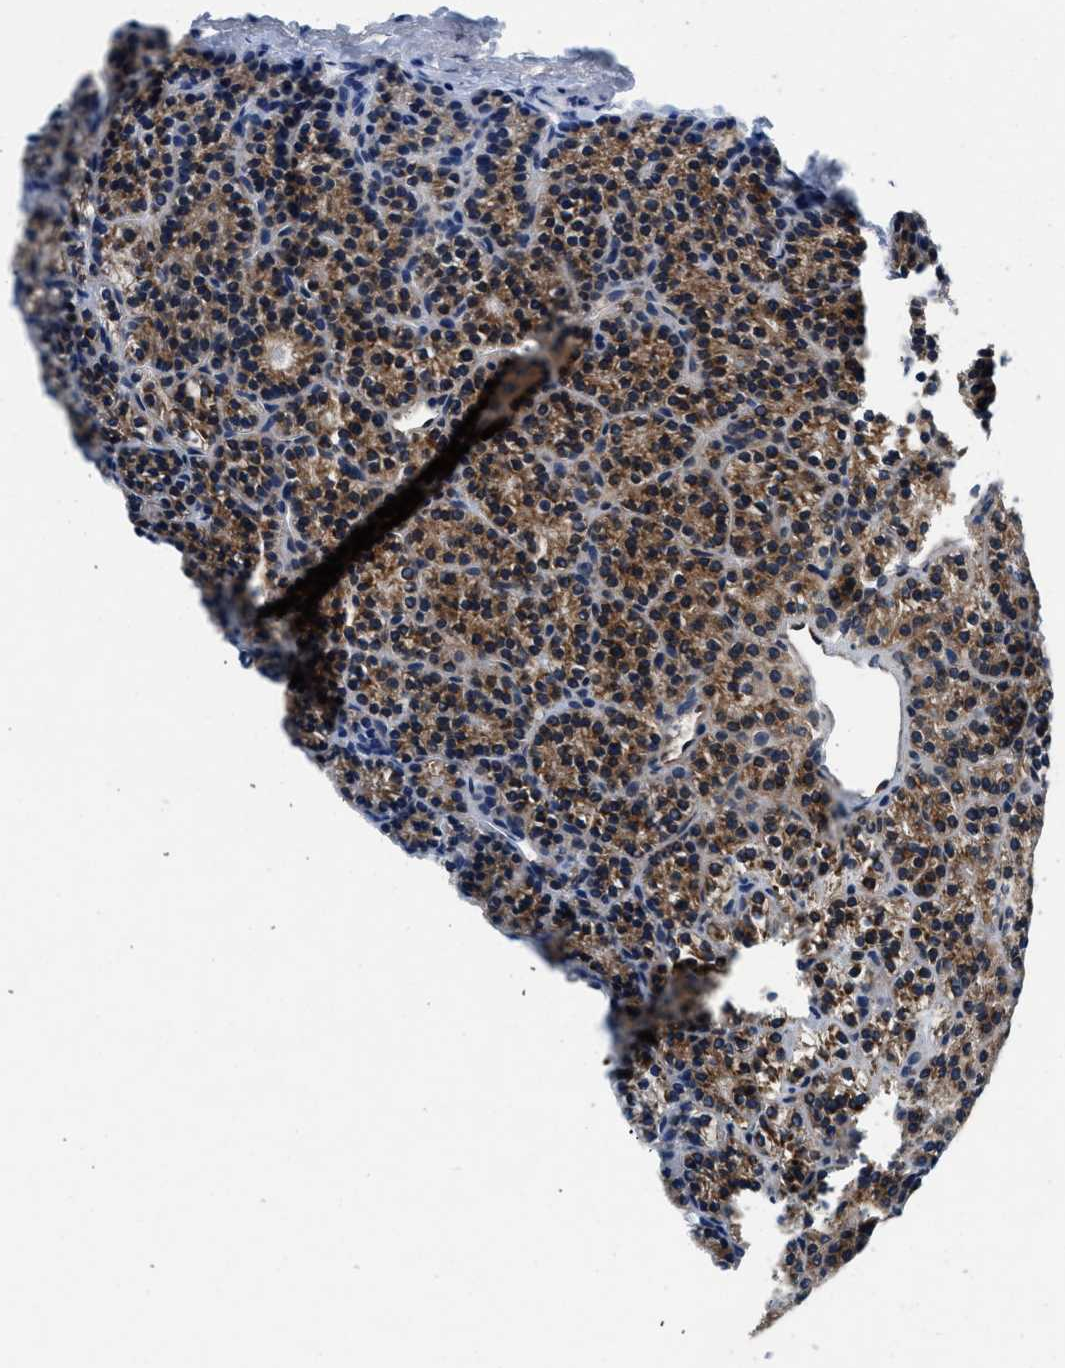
{"staining": {"intensity": "strong", "quantity": ">75%", "location": "cytoplasmic/membranous"}, "tissue": "parathyroid gland", "cell_type": "Glandular cells", "image_type": "normal", "snomed": [{"axis": "morphology", "description": "Normal tissue, NOS"}, {"axis": "morphology", "description": "Adenoma, NOS"}, {"axis": "topography", "description": "Parathyroid gland"}], "caption": "The immunohistochemical stain highlights strong cytoplasmic/membranous staining in glandular cells of normal parathyroid gland.", "gene": "PA2G4", "patient": {"sex": "female", "age": 64}}